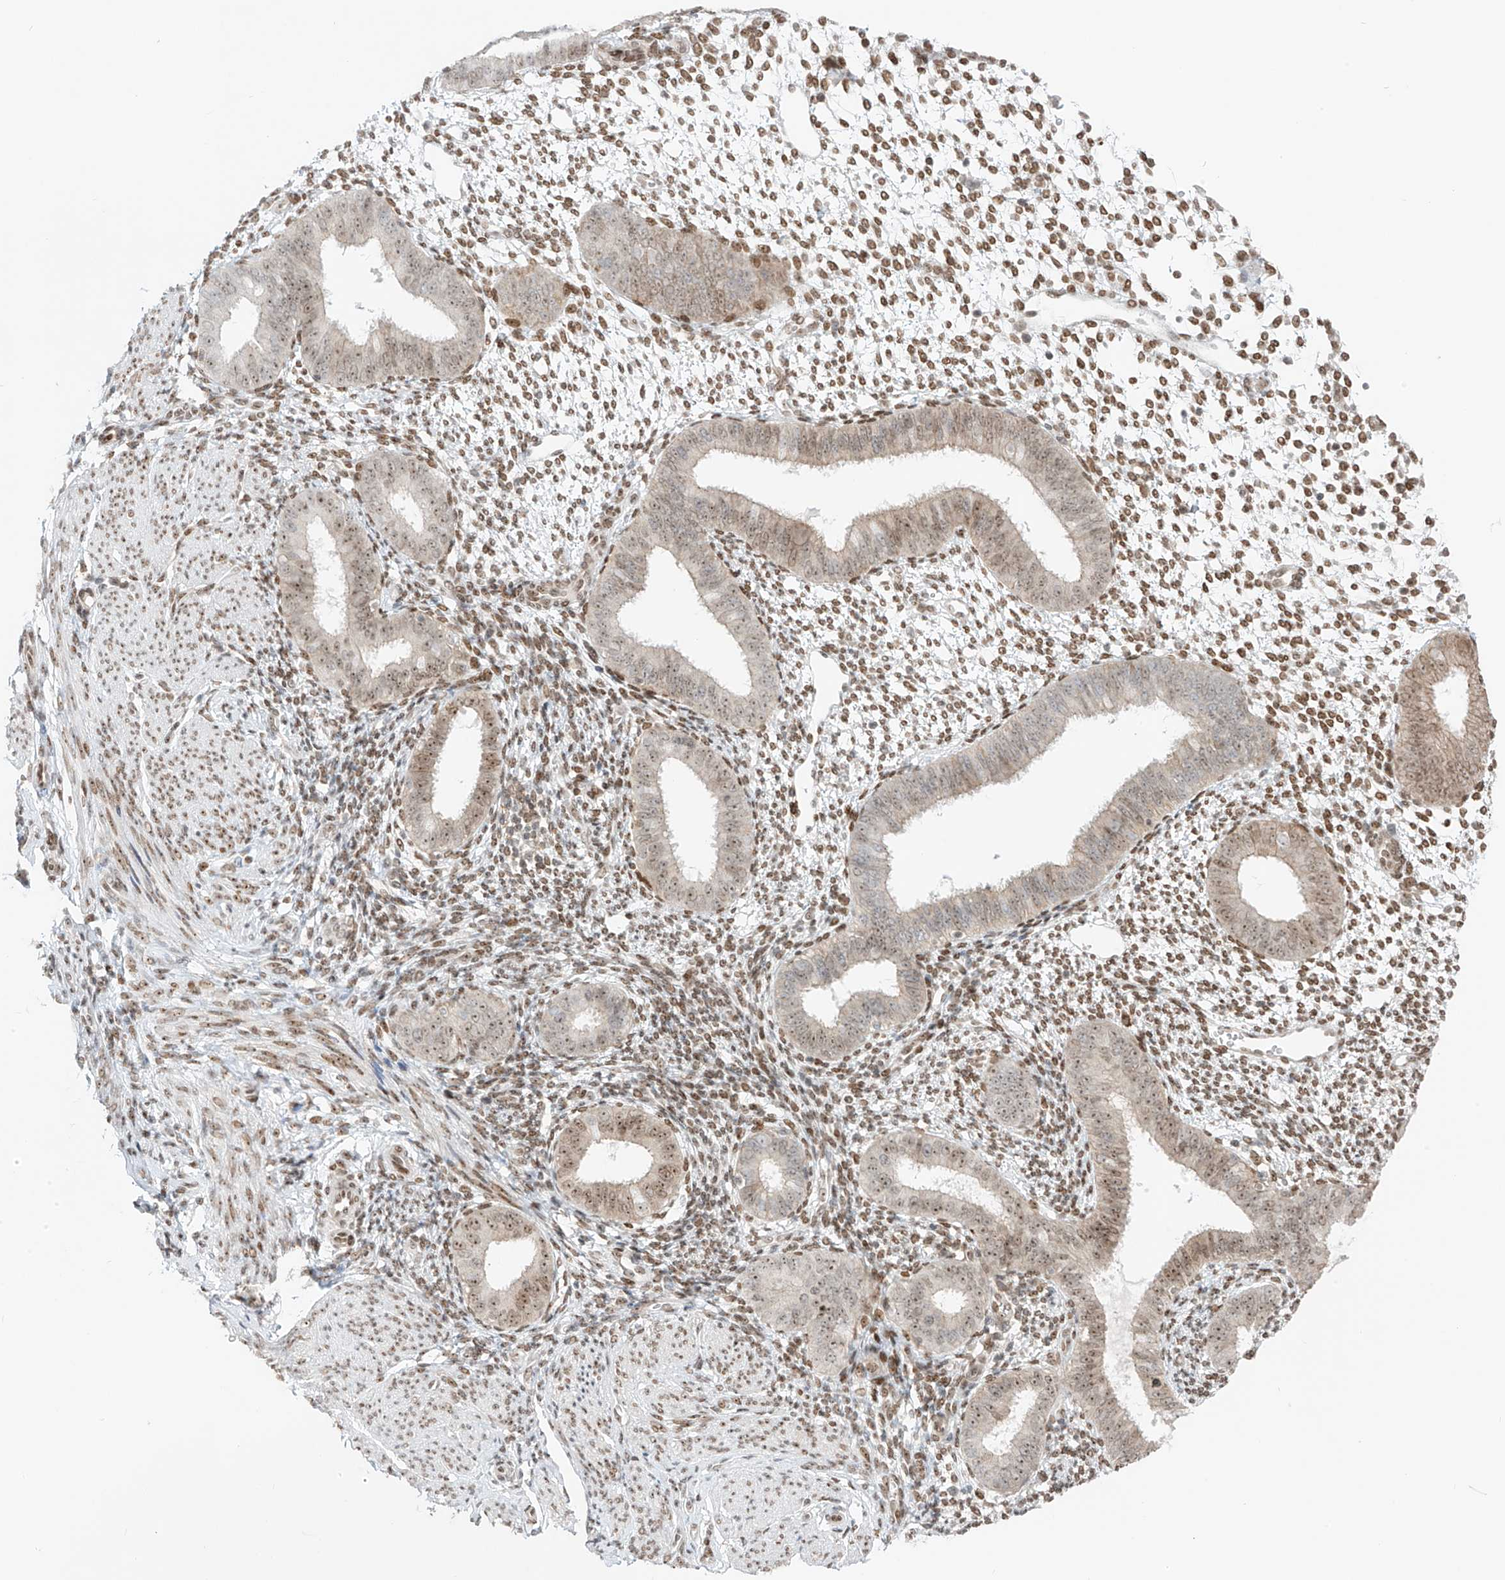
{"staining": {"intensity": "weak", "quantity": "<25%", "location": "cytoplasmic/membranous"}, "tissue": "endometrium", "cell_type": "Cells in endometrial stroma", "image_type": "normal", "snomed": [{"axis": "morphology", "description": "Normal tissue, NOS"}, {"axis": "topography", "description": "Uterus"}, {"axis": "topography", "description": "Endometrium"}], "caption": "IHC micrograph of unremarkable human endometrium stained for a protein (brown), which reveals no staining in cells in endometrial stroma. (Brightfield microscopy of DAB immunohistochemistry (IHC) at high magnification).", "gene": "ZNF512", "patient": {"sex": "female", "age": 48}}